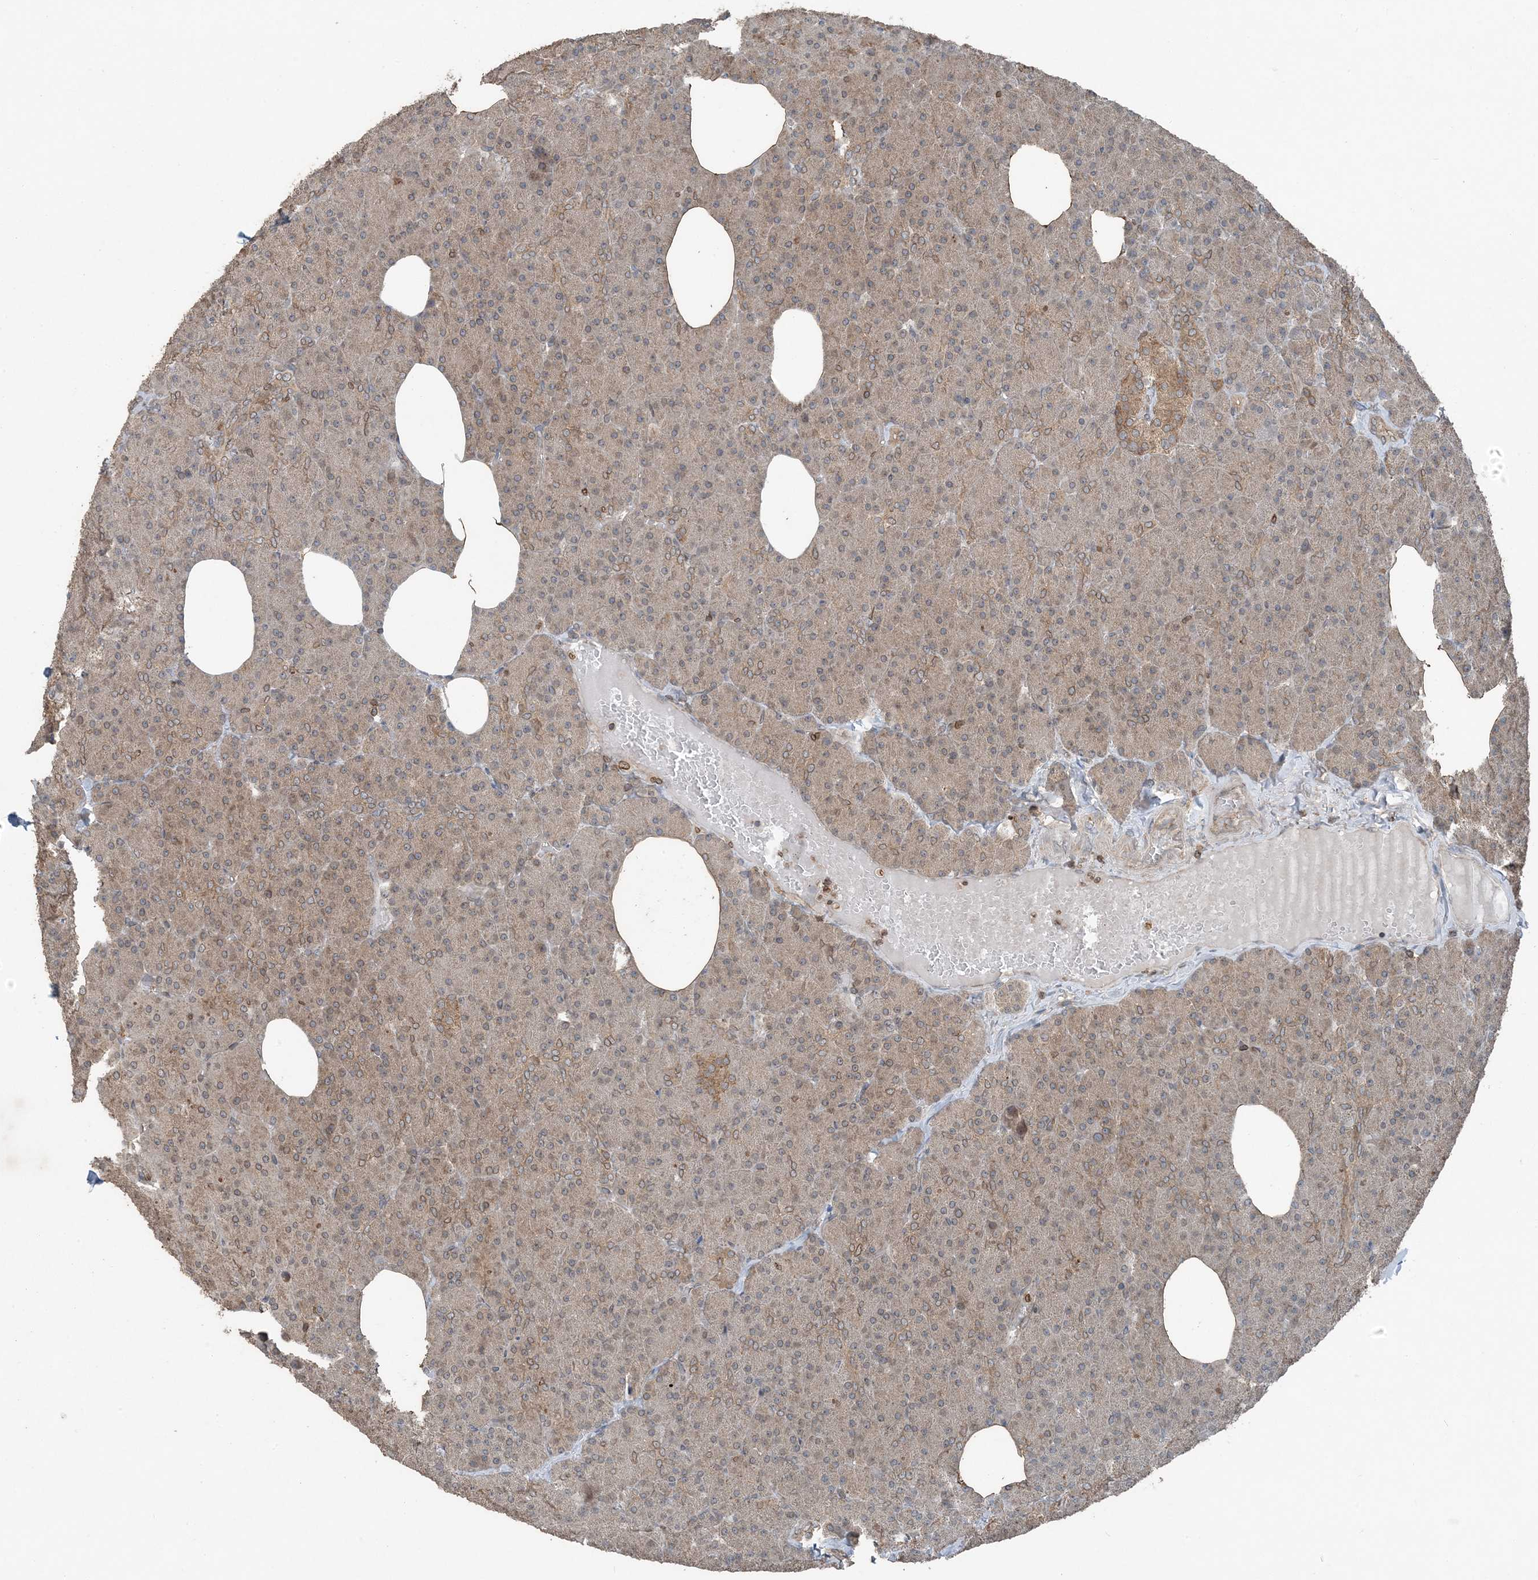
{"staining": {"intensity": "moderate", "quantity": "25%-75%", "location": "cytoplasmic/membranous,nuclear"}, "tissue": "pancreas", "cell_type": "Exocrine glandular cells", "image_type": "normal", "snomed": [{"axis": "morphology", "description": "Normal tissue, NOS"}, {"axis": "morphology", "description": "Carcinoid, malignant, NOS"}, {"axis": "topography", "description": "Pancreas"}], "caption": "This is an image of immunohistochemistry (IHC) staining of unremarkable pancreas, which shows moderate staining in the cytoplasmic/membranous,nuclear of exocrine glandular cells.", "gene": "ZFAND2B", "patient": {"sex": "female", "age": 35}}